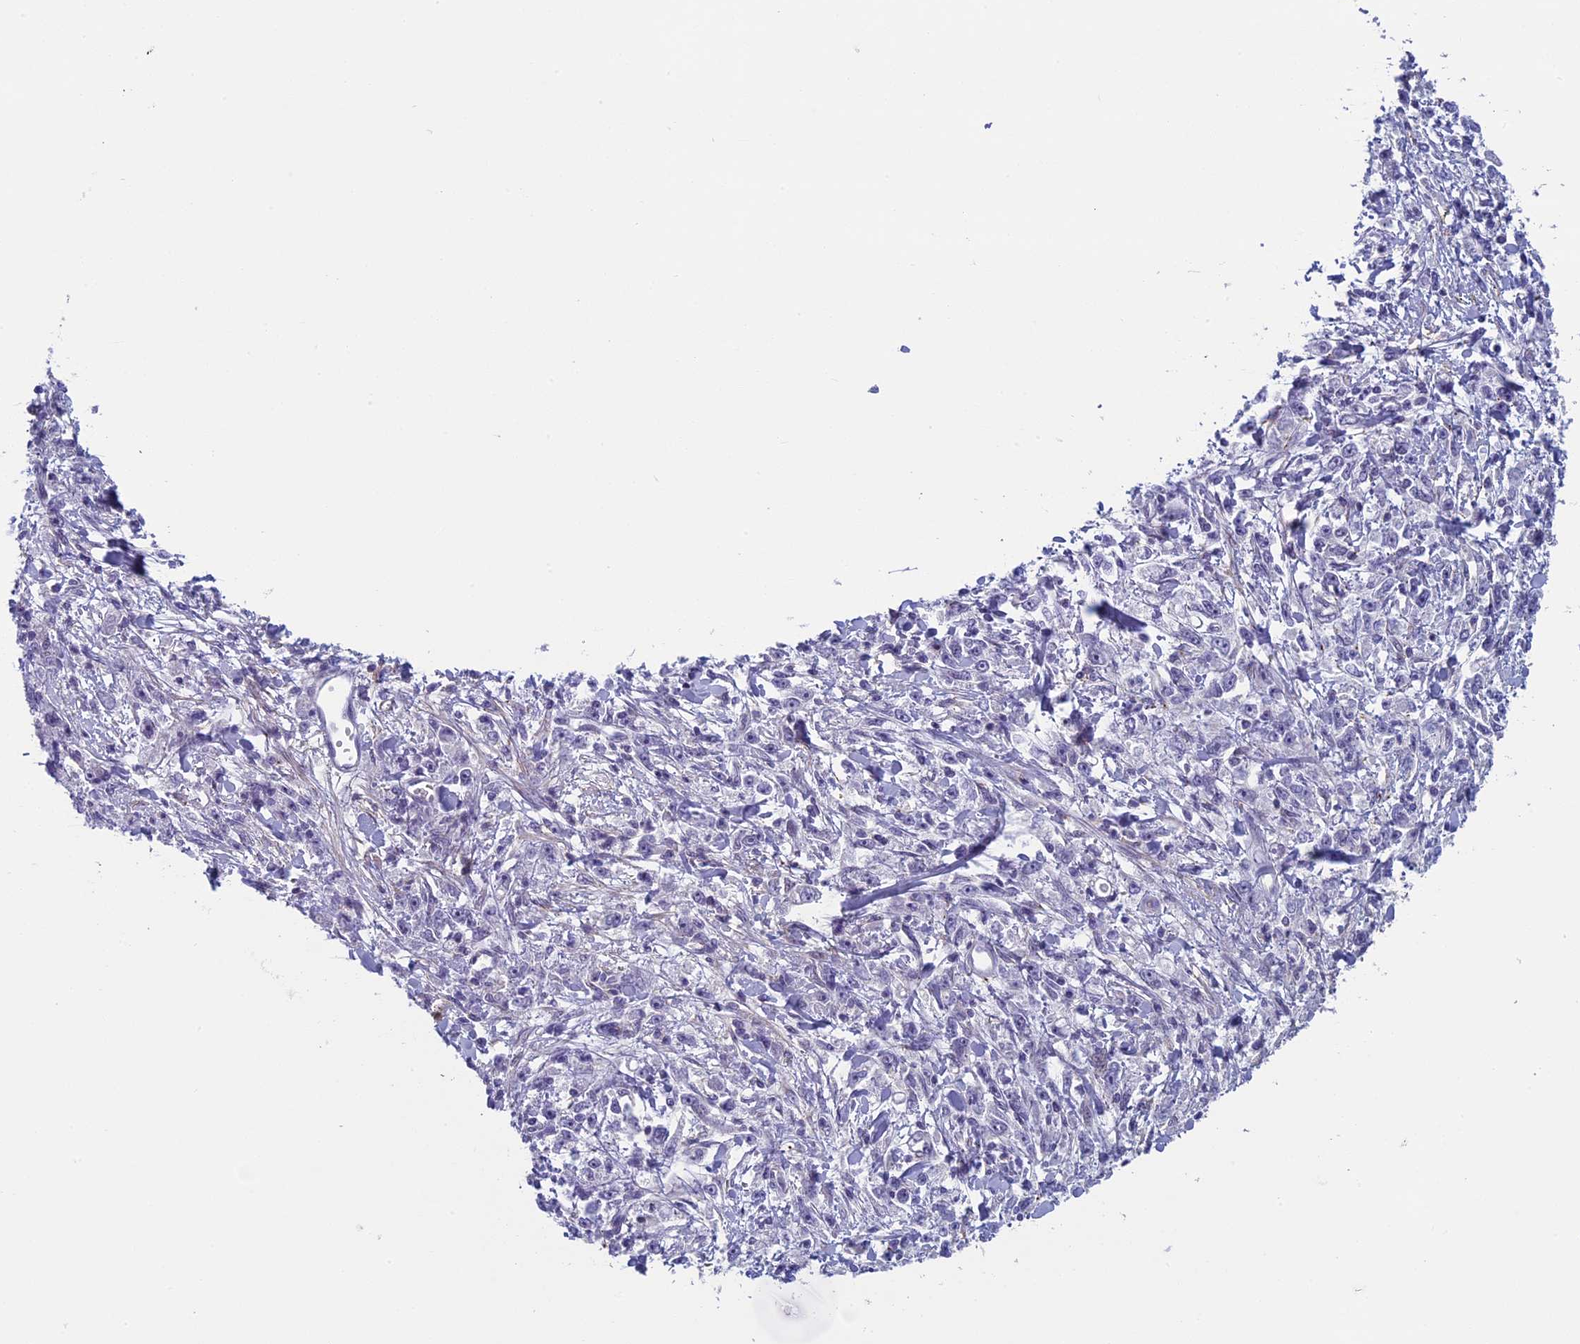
{"staining": {"intensity": "negative", "quantity": "none", "location": "none"}, "tissue": "stomach cancer", "cell_type": "Tumor cells", "image_type": "cancer", "snomed": [{"axis": "morphology", "description": "Adenocarcinoma, NOS"}, {"axis": "topography", "description": "Stomach"}], "caption": "Protein analysis of stomach adenocarcinoma shows no significant expression in tumor cells.", "gene": "CNEP1R1", "patient": {"sex": "female", "age": 59}}